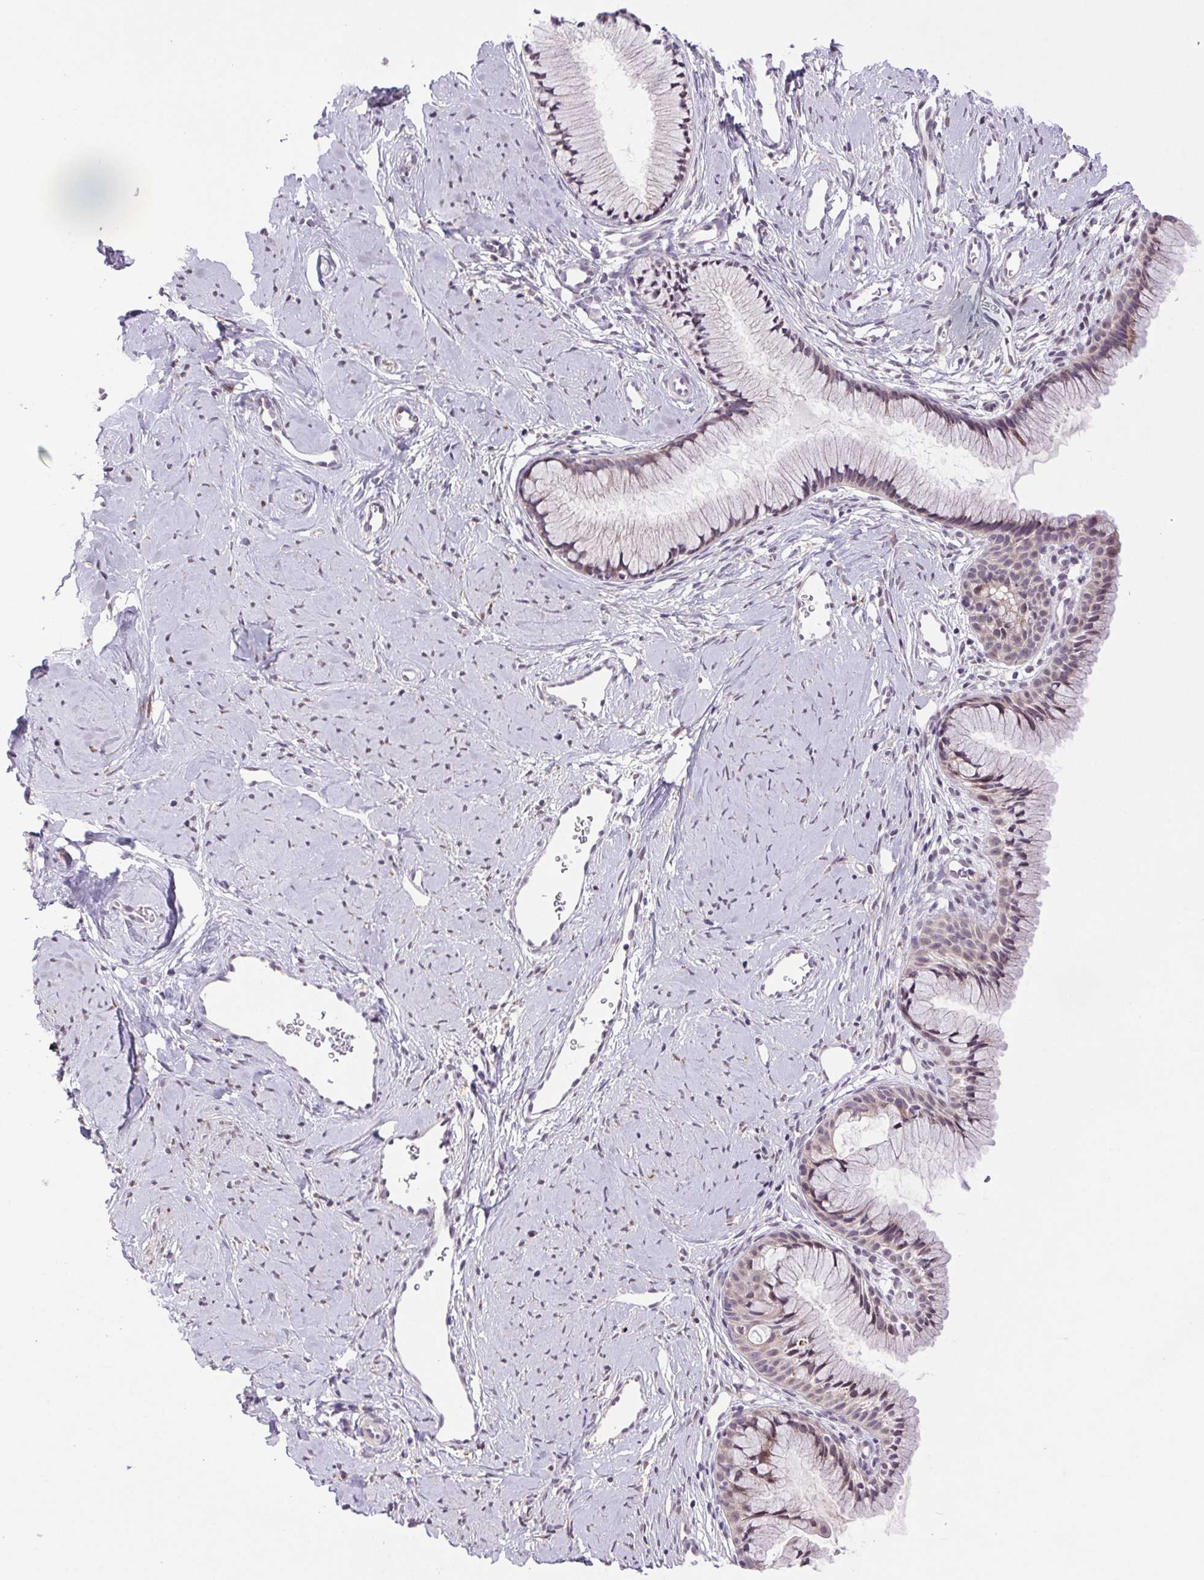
{"staining": {"intensity": "weak", "quantity": "<25%", "location": "cytoplasmic/membranous,nuclear"}, "tissue": "cervix", "cell_type": "Glandular cells", "image_type": "normal", "snomed": [{"axis": "morphology", "description": "Normal tissue, NOS"}, {"axis": "topography", "description": "Cervix"}], "caption": "This is an immunohistochemistry image of normal cervix. There is no expression in glandular cells.", "gene": "LRRTM1", "patient": {"sex": "female", "age": 40}}